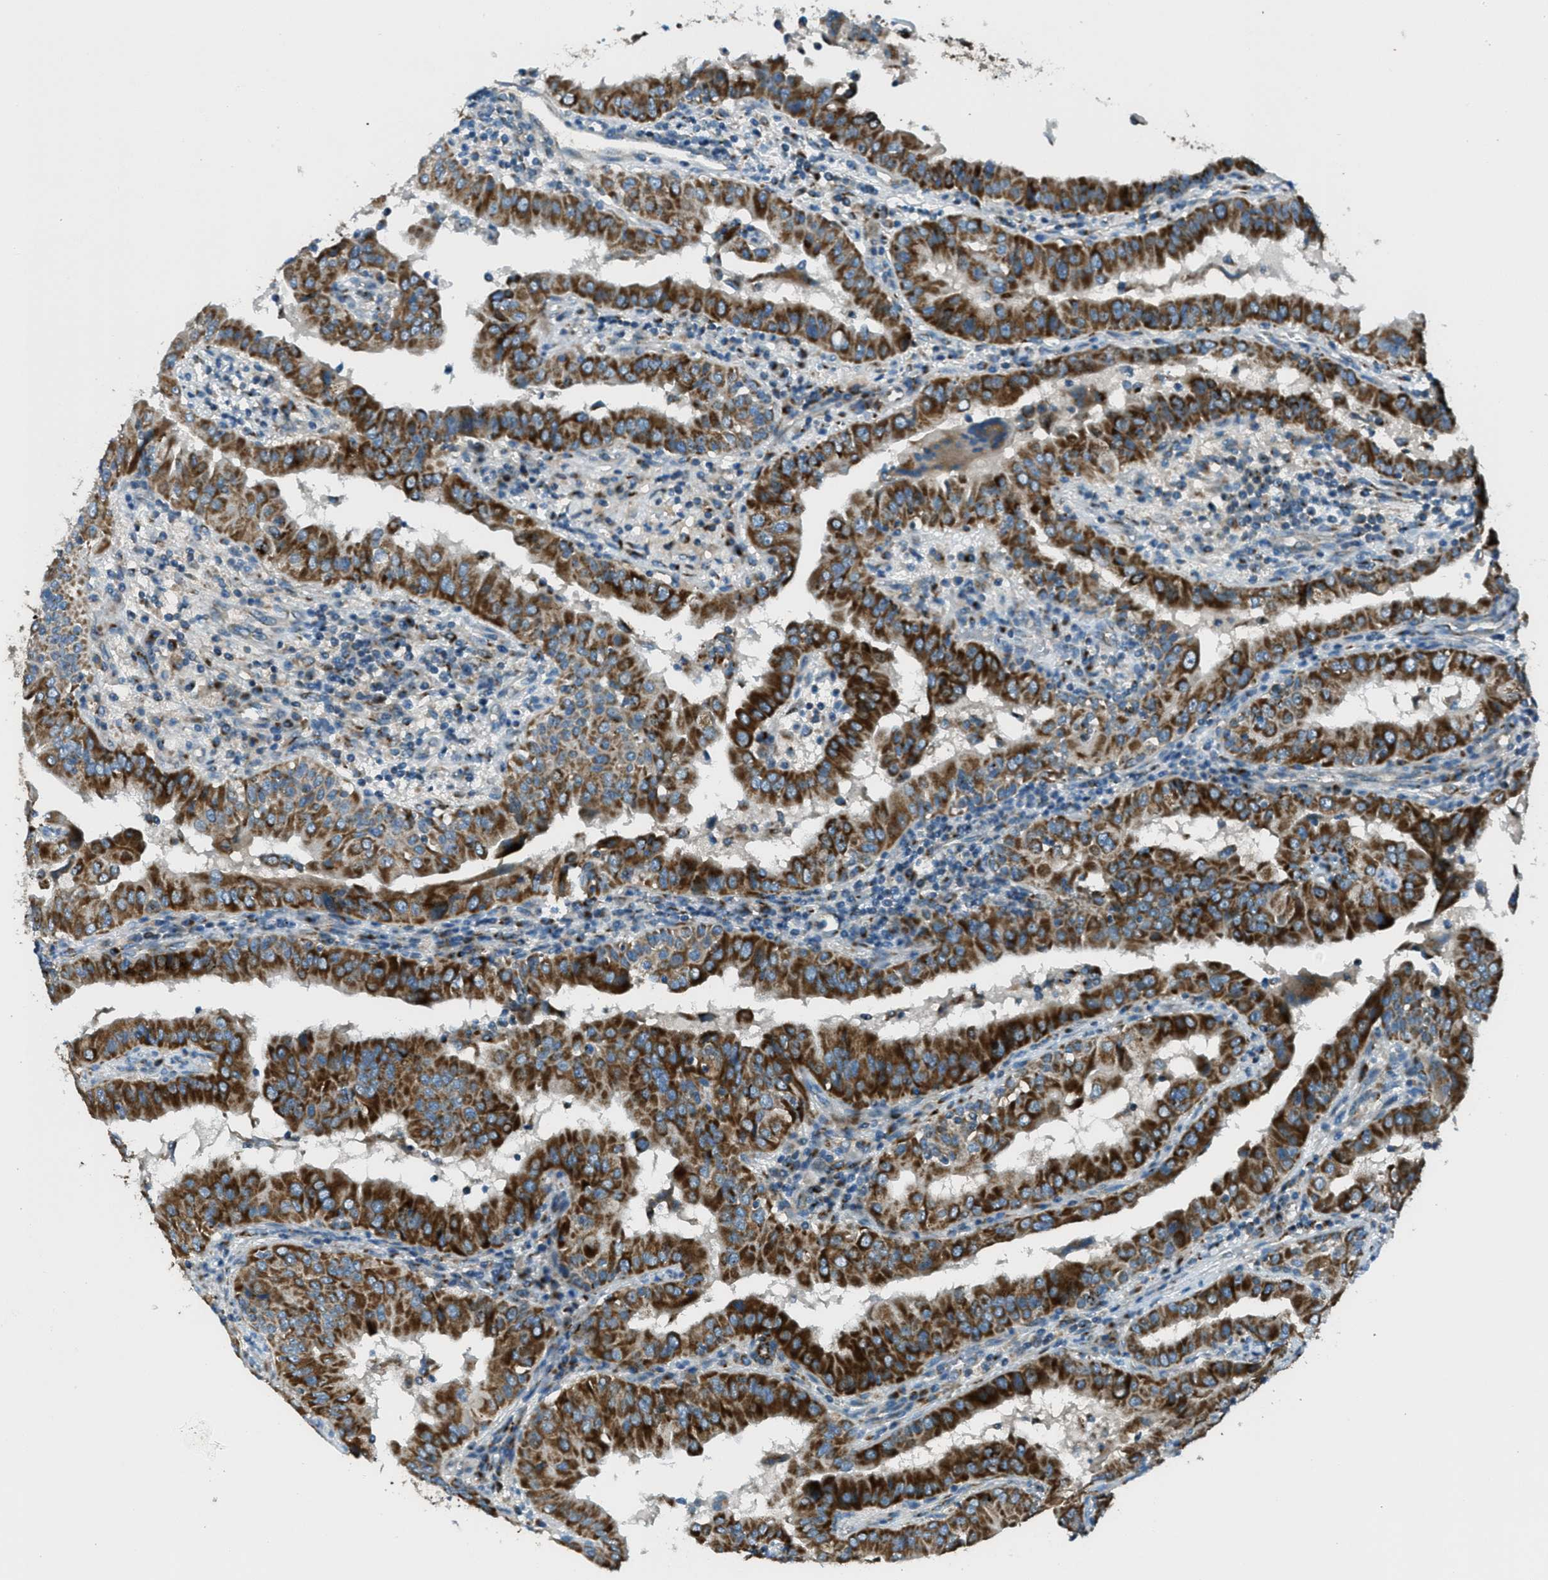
{"staining": {"intensity": "strong", "quantity": ">75%", "location": "cytoplasmic/membranous"}, "tissue": "thyroid cancer", "cell_type": "Tumor cells", "image_type": "cancer", "snomed": [{"axis": "morphology", "description": "Papillary adenocarcinoma, NOS"}, {"axis": "topography", "description": "Thyroid gland"}], "caption": "The image shows staining of papillary adenocarcinoma (thyroid), revealing strong cytoplasmic/membranous protein positivity (brown color) within tumor cells.", "gene": "BCKDK", "patient": {"sex": "male", "age": 33}}